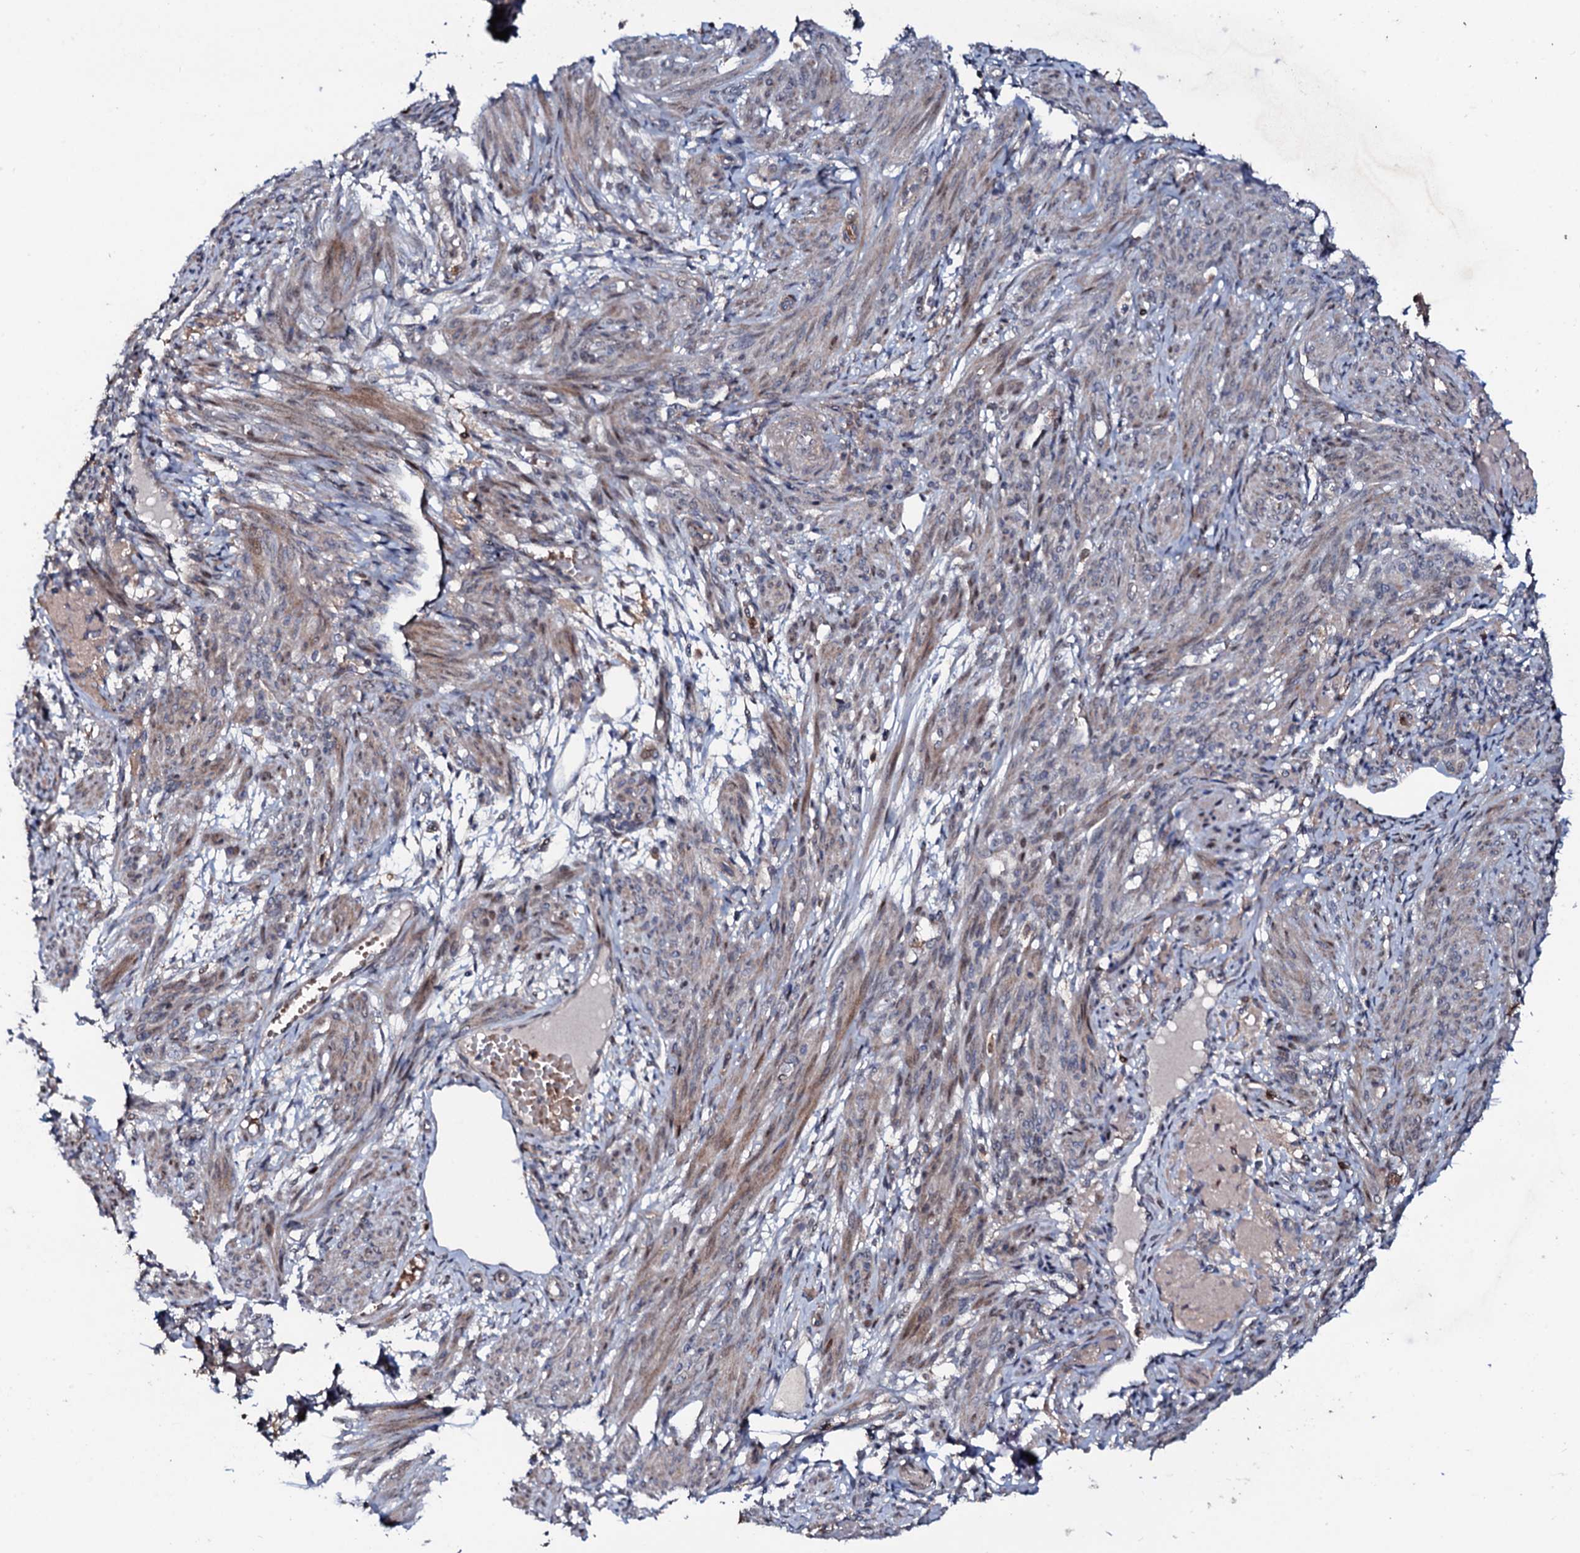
{"staining": {"intensity": "weak", "quantity": "25%-75%", "location": "cytoplasmic/membranous"}, "tissue": "smooth muscle", "cell_type": "Smooth muscle cells", "image_type": "normal", "snomed": [{"axis": "morphology", "description": "Normal tissue, NOS"}, {"axis": "topography", "description": "Smooth muscle"}], "caption": "Smooth muscle cells demonstrate weak cytoplasmic/membranous positivity in about 25%-75% of cells in unremarkable smooth muscle.", "gene": "COG6", "patient": {"sex": "female", "age": 39}}